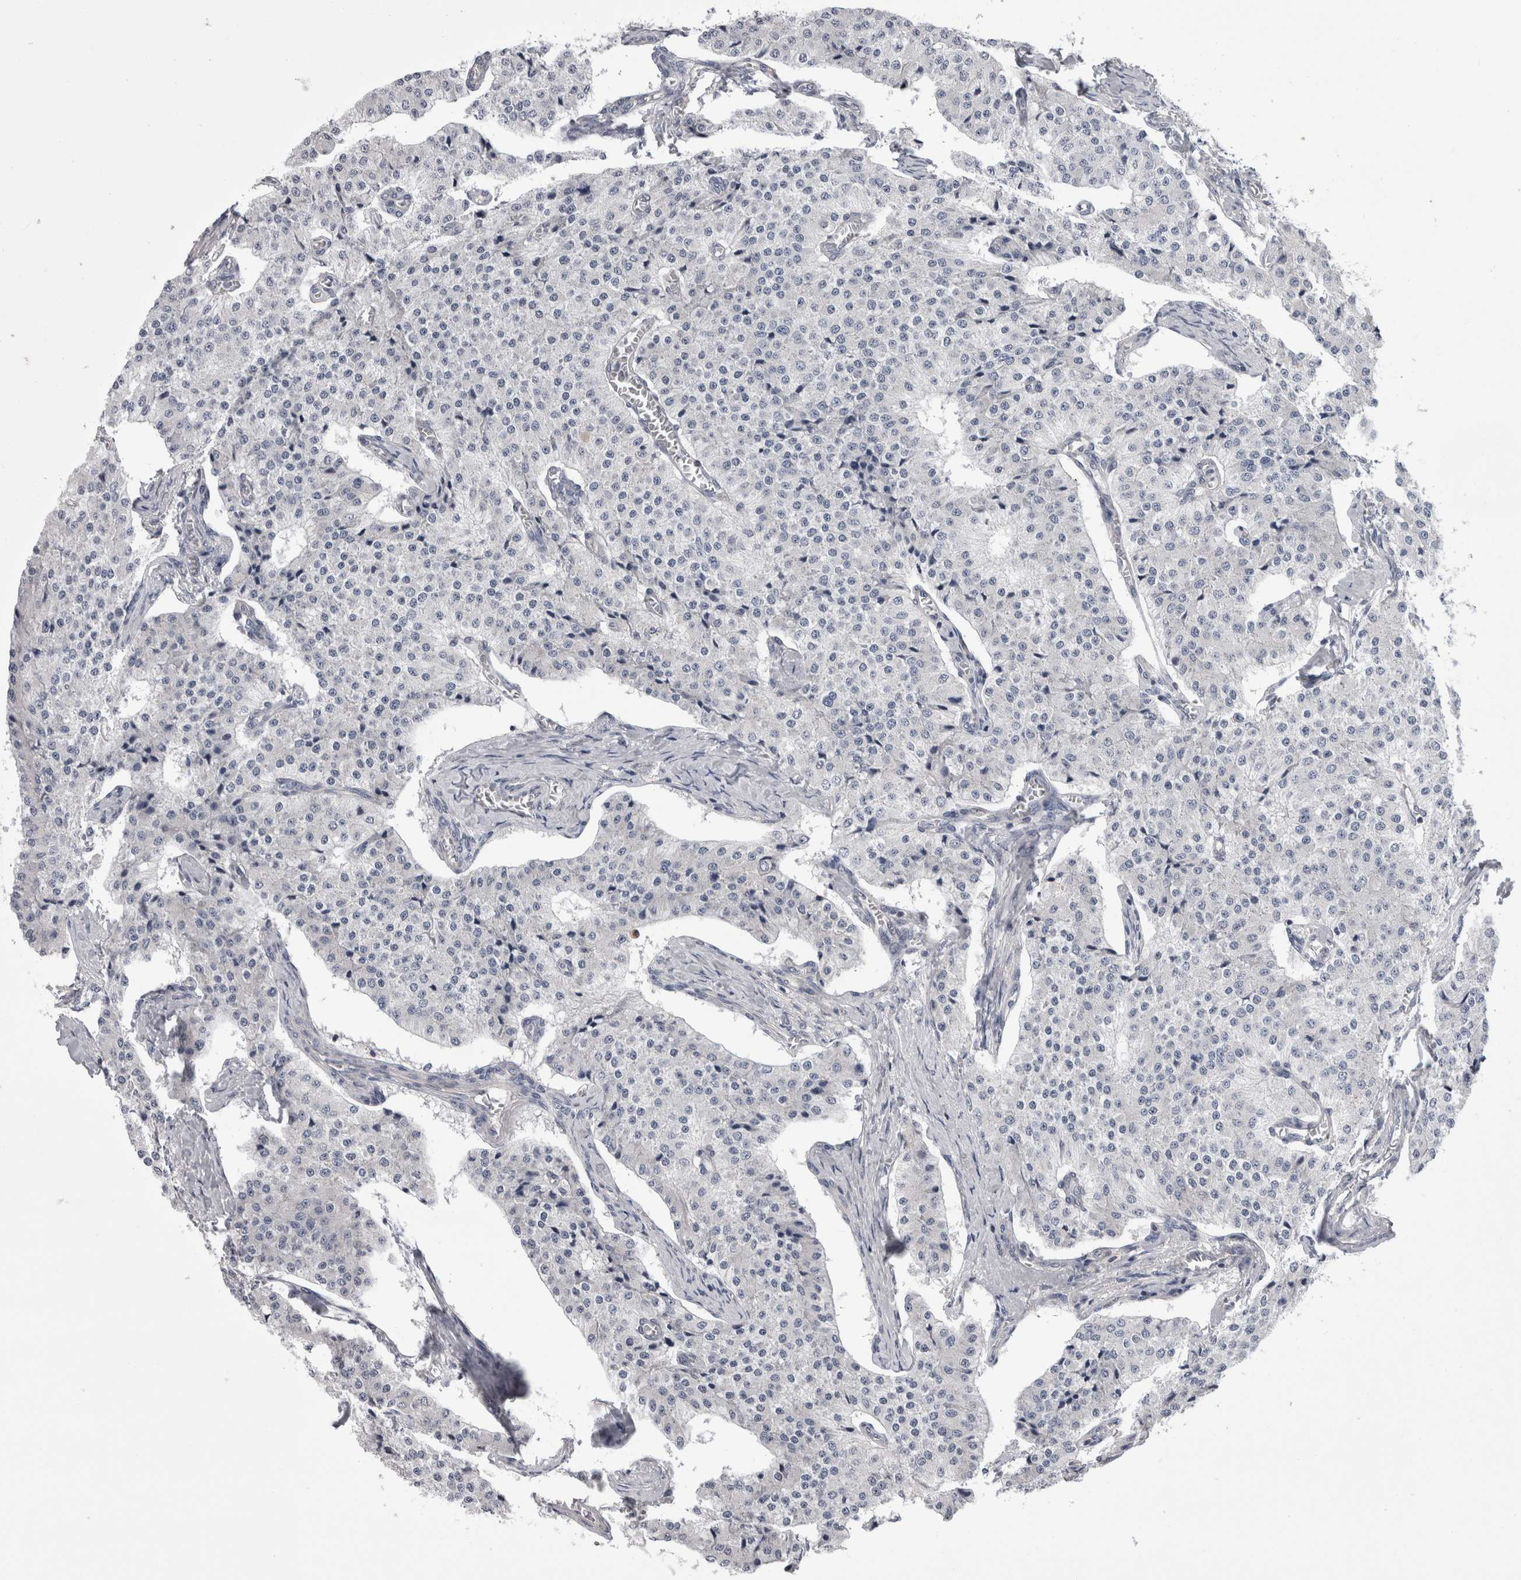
{"staining": {"intensity": "negative", "quantity": "none", "location": "none"}, "tissue": "carcinoid", "cell_type": "Tumor cells", "image_type": "cancer", "snomed": [{"axis": "morphology", "description": "Carcinoid, malignant, NOS"}, {"axis": "topography", "description": "Colon"}], "caption": "Immunohistochemical staining of human carcinoid demonstrates no significant positivity in tumor cells.", "gene": "AFMID", "patient": {"sex": "female", "age": 52}}